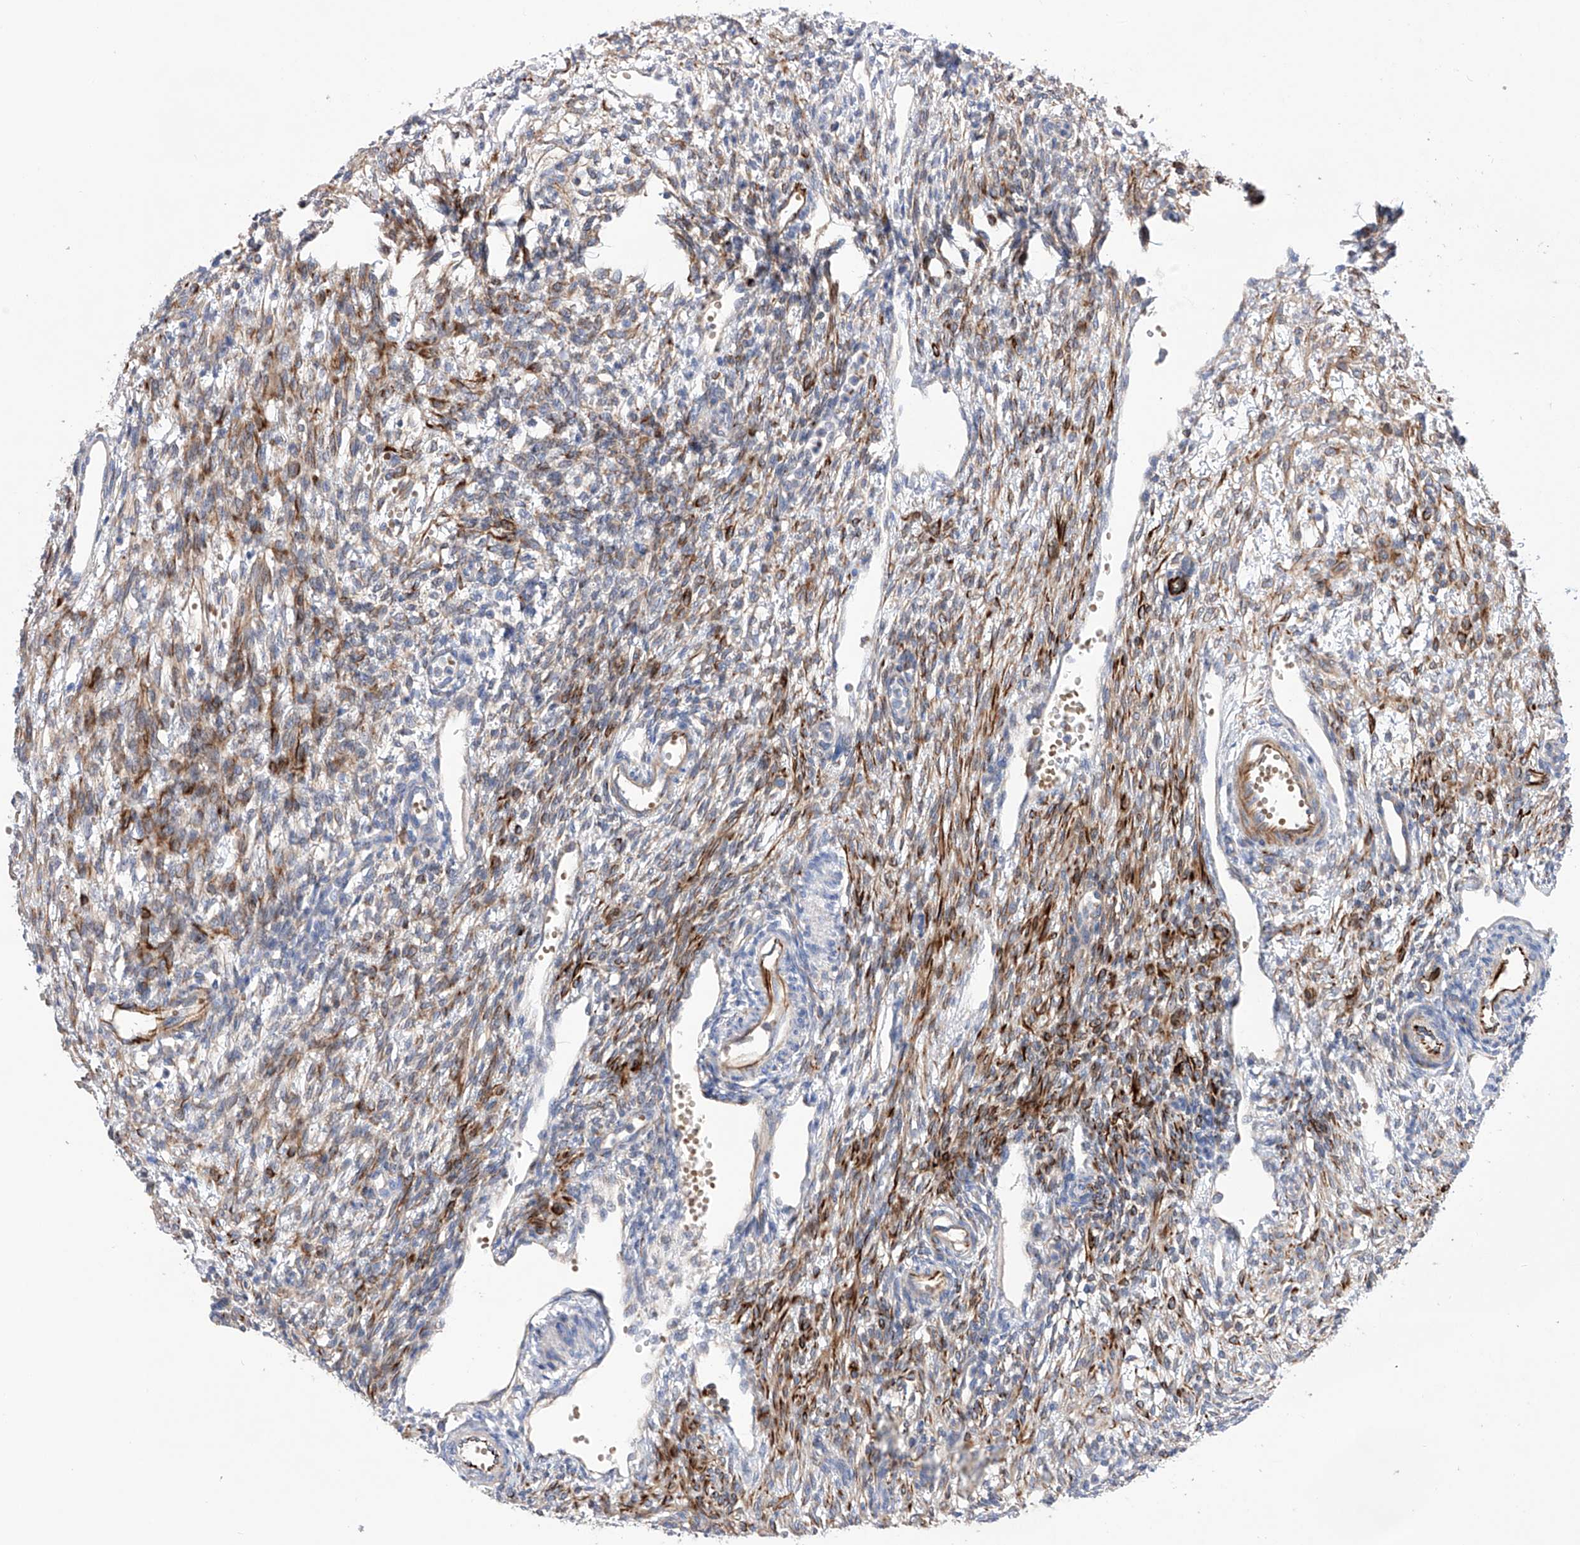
{"staining": {"intensity": "moderate", "quantity": "25%-75%", "location": "cytoplasmic/membranous"}, "tissue": "ovary", "cell_type": "Ovarian stroma cells", "image_type": "normal", "snomed": [{"axis": "morphology", "description": "Normal tissue, NOS"}, {"axis": "morphology", "description": "Cyst, NOS"}, {"axis": "topography", "description": "Ovary"}], "caption": "Ovary was stained to show a protein in brown. There is medium levels of moderate cytoplasmic/membranous expression in about 25%-75% of ovarian stroma cells. (Brightfield microscopy of DAB IHC at high magnification).", "gene": "NFATC4", "patient": {"sex": "female", "age": 33}}